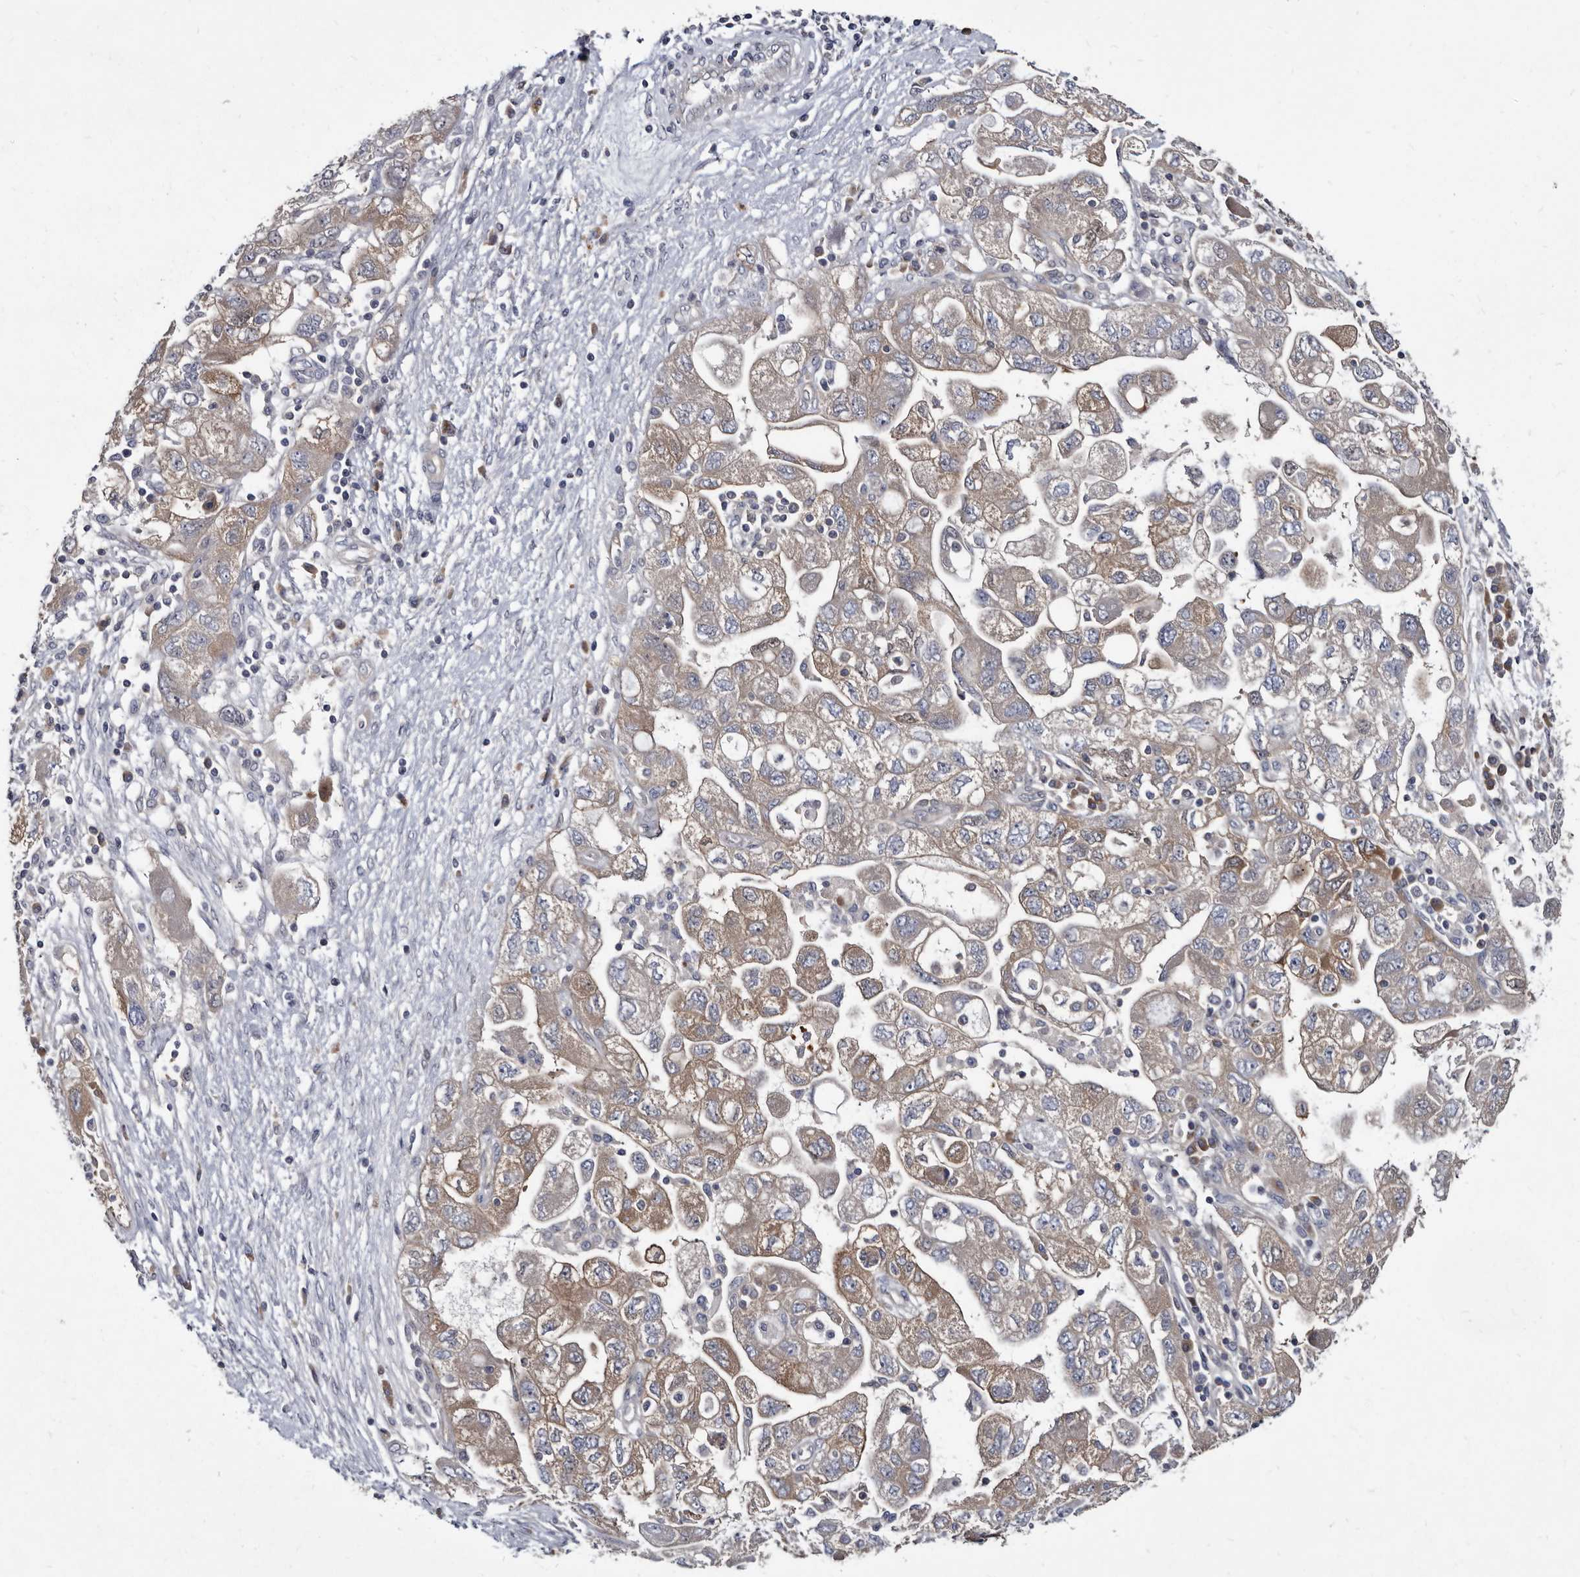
{"staining": {"intensity": "weak", "quantity": "25%-75%", "location": "cytoplasmic/membranous"}, "tissue": "ovarian cancer", "cell_type": "Tumor cells", "image_type": "cancer", "snomed": [{"axis": "morphology", "description": "Carcinoma, NOS"}, {"axis": "morphology", "description": "Cystadenocarcinoma, serous, NOS"}, {"axis": "topography", "description": "Ovary"}], "caption": "Ovarian cancer stained for a protein (brown) displays weak cytoplasmic/membranous positive expression in approximately 25%-75% of tumor cells.", "gene": "ABCF2", "patient": {"sex": "female", "age": 69}}